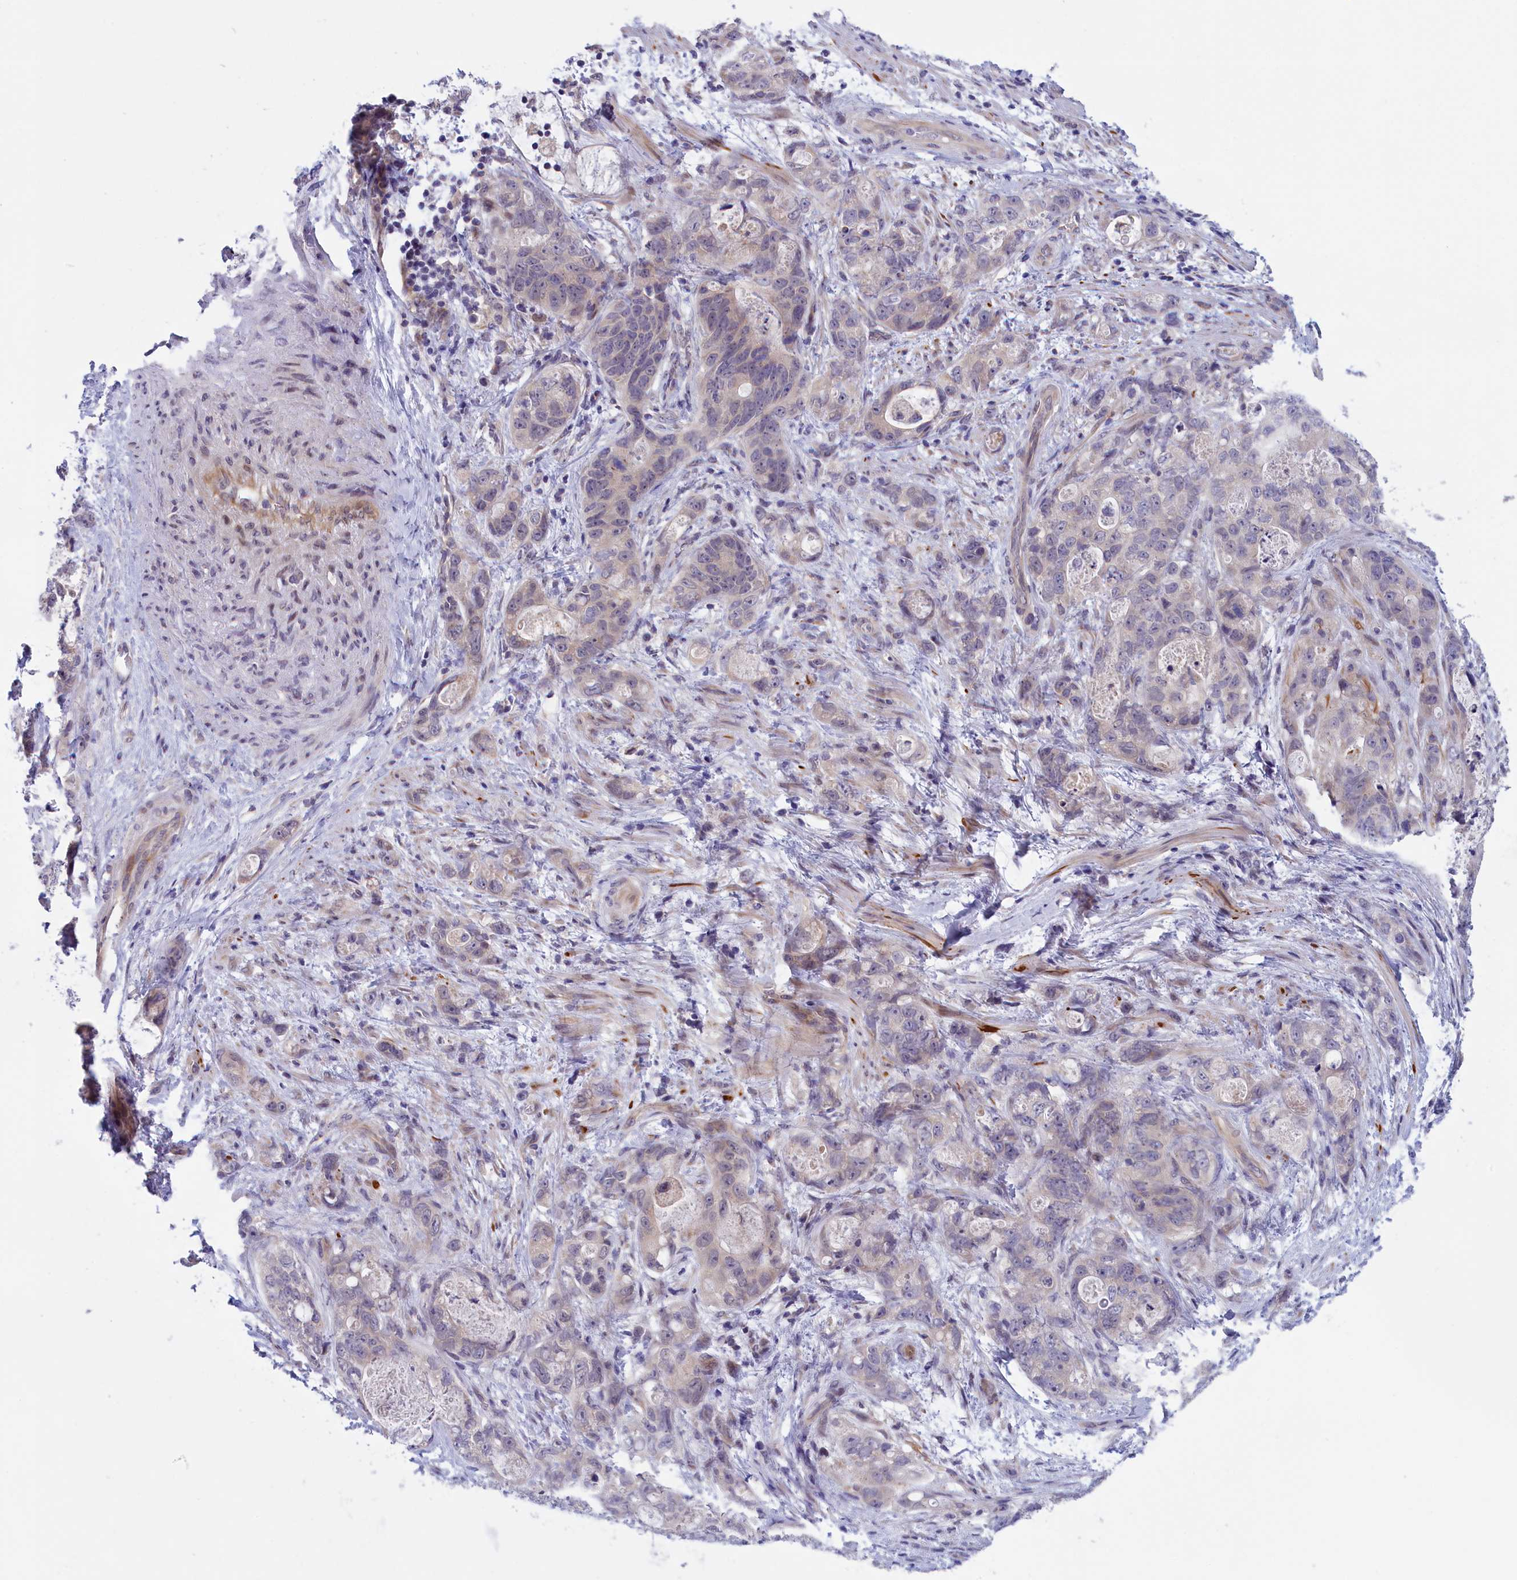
{"staining": {"intensity": "negative", "quantity": "none", "location": "none"}, "tissue": "stomach cancer", "cell_type": "Tumor cells", "image_type": "cancer", "snomed": [{"axis": "morphology", "description": "Normal tissue, NOS"}, {"axis": "morphology", "description": "Adenocarcinoma, NOS"}, {"axis": "topography", "description": "Stomach"}], "caption": "There is no significant staining in tumor cells of stomach cancer (adenocarcinoma).", "gene": "IGFALS", "patient": {"sex": "female", "age": 89}}